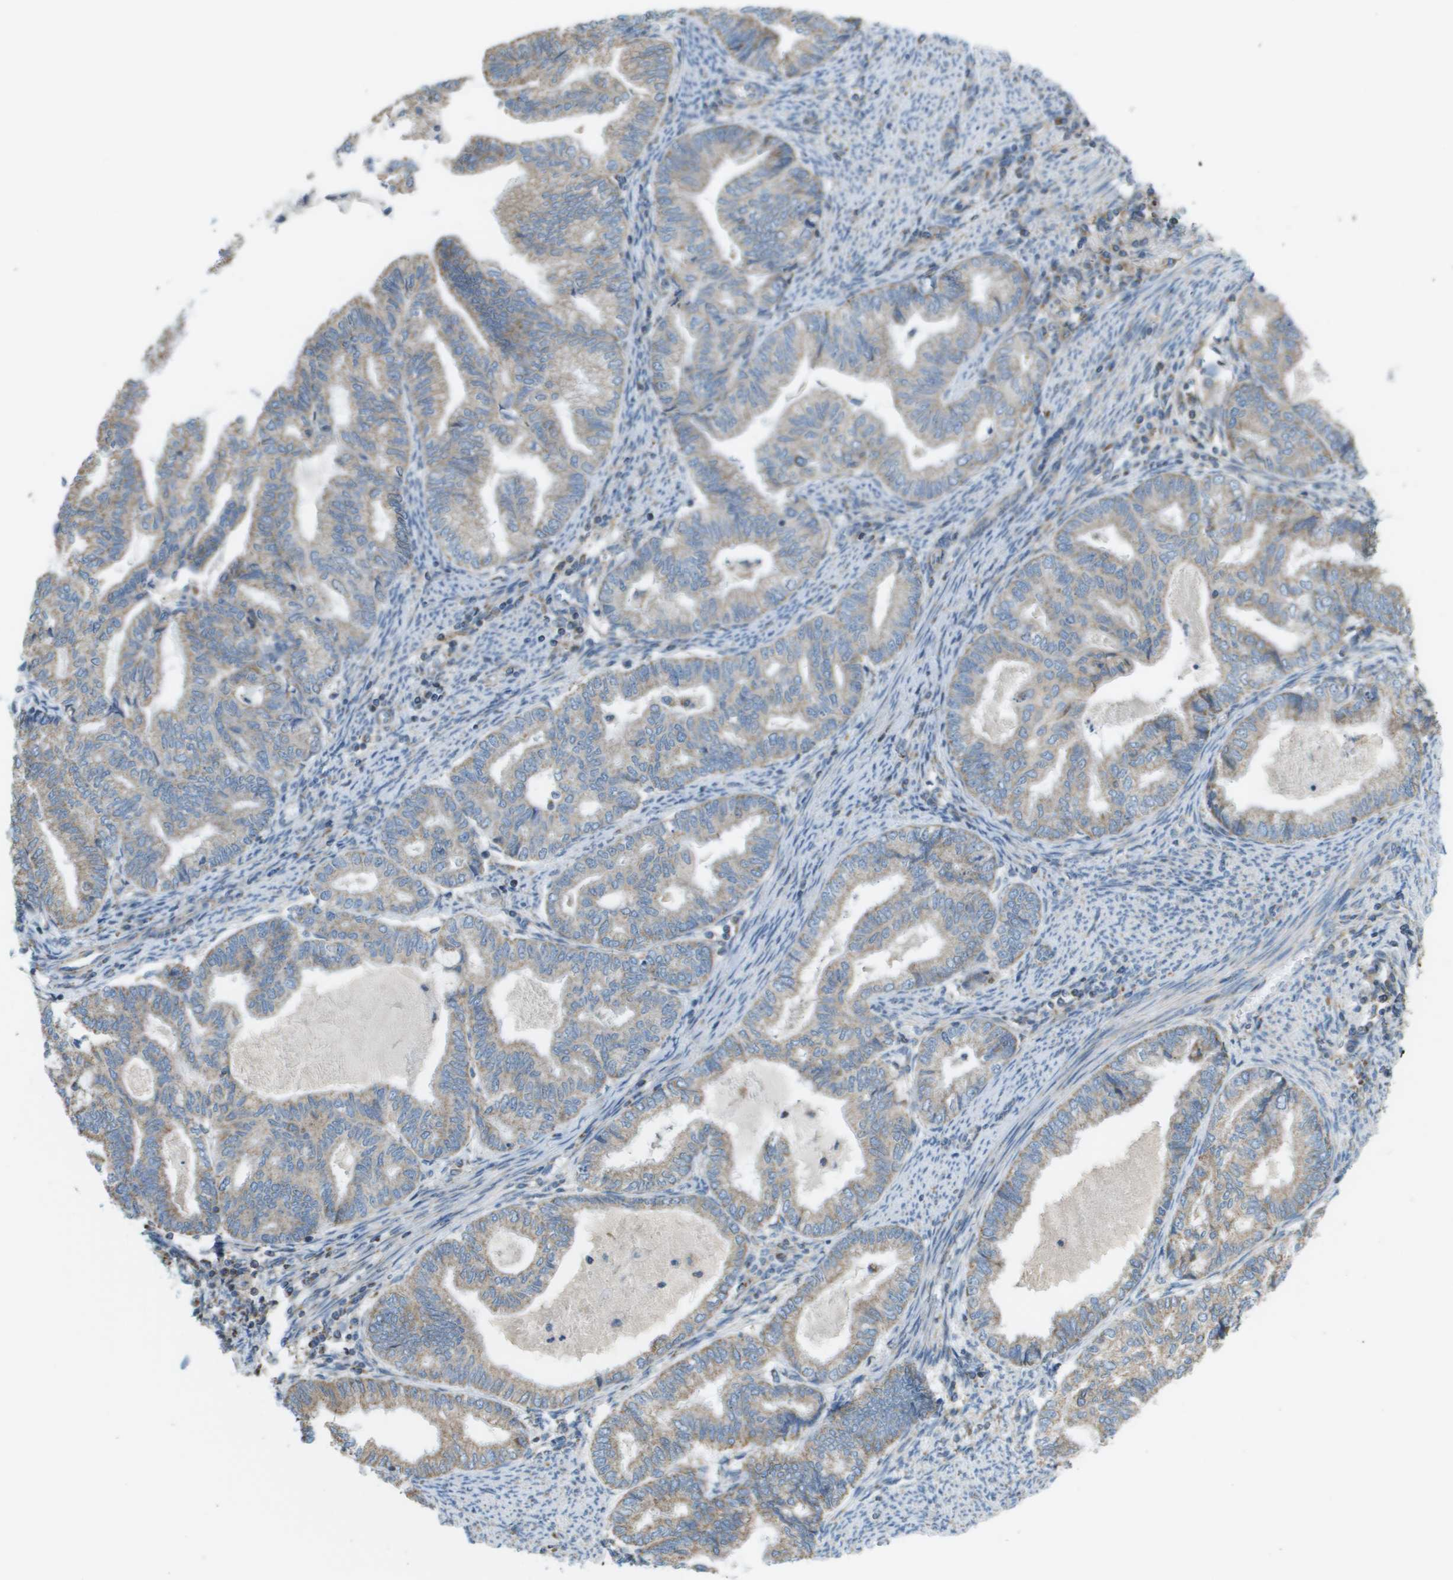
{"staining": {"intensity": "weak", "quantity": ">75%", "location": "cytoplasmic/membranous"}, "tissue": "endometrial cancer", "cell_type": "Tumor cells", "image_type": "cancer", "snomed": [{"axis": "morphology", "description": "Adenocarcinoma, NOS"}, {"axis": "topography", "description": "Endometrium"}], "caption": "Endometrial cancer stained with IHC reveals weak cytoplasmic/membranous staining in approximately >75% of tumor cells.", "gene": "TAOK3", "patient": {"sex": "female", "age": 79}}